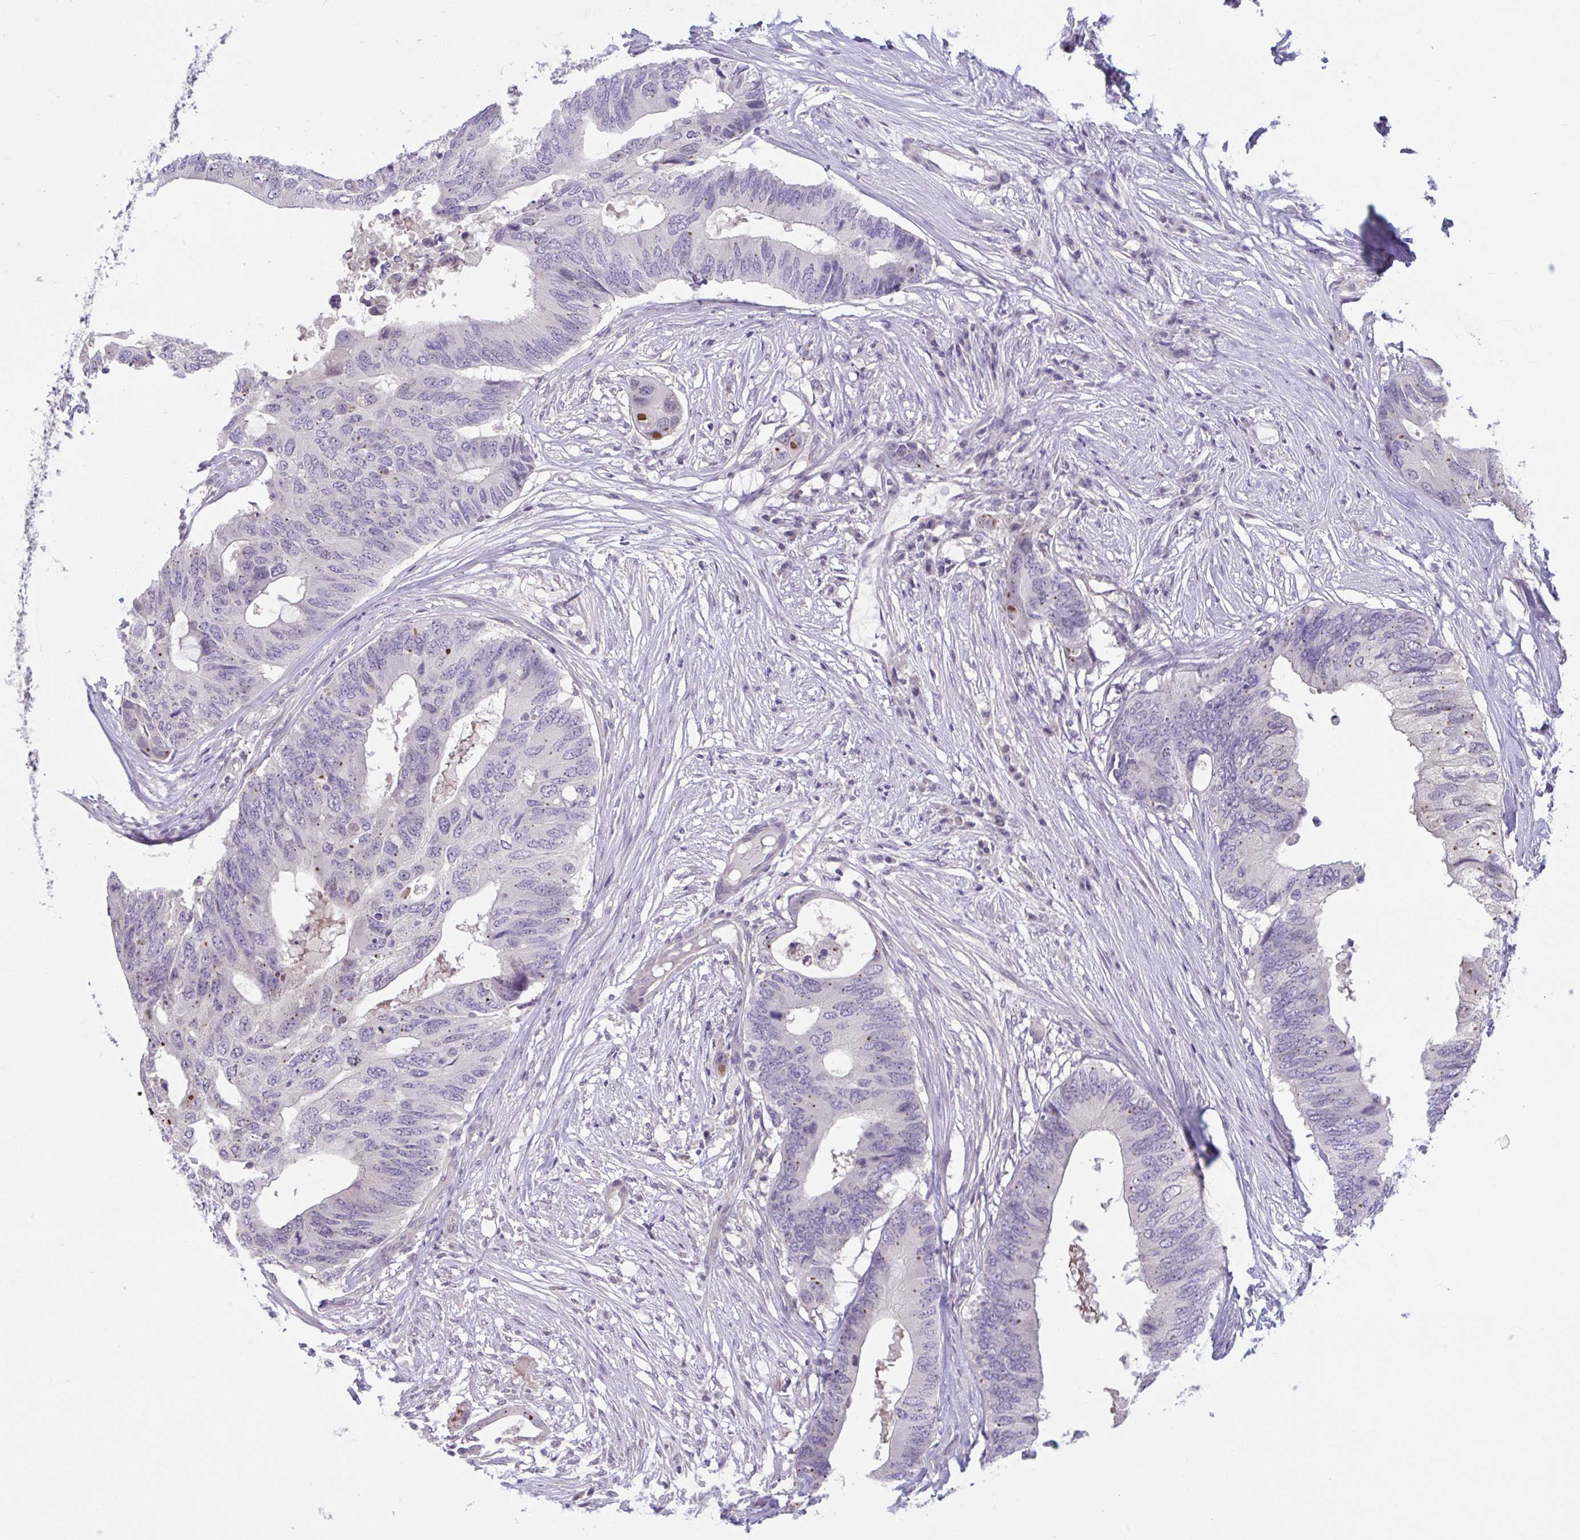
{"staining": {"intensity": "negative", "quantity": "none", "location": "none"}, "tissue": "colorectal cancer", "cell_type": "Tumor cells", "image_type": "cancer", "snomed": [{"axis": "morphology", "description": "Adenocarcinoma, NOS"}, {"axis": "topography", "description": "Colon"}], "caption": "A micrograph of colorectal cancer stained for a protein demonstrates no brown staining in tumor cells.", "gene": "CDH19", "patient": {"sex": "male", "age": 71}}